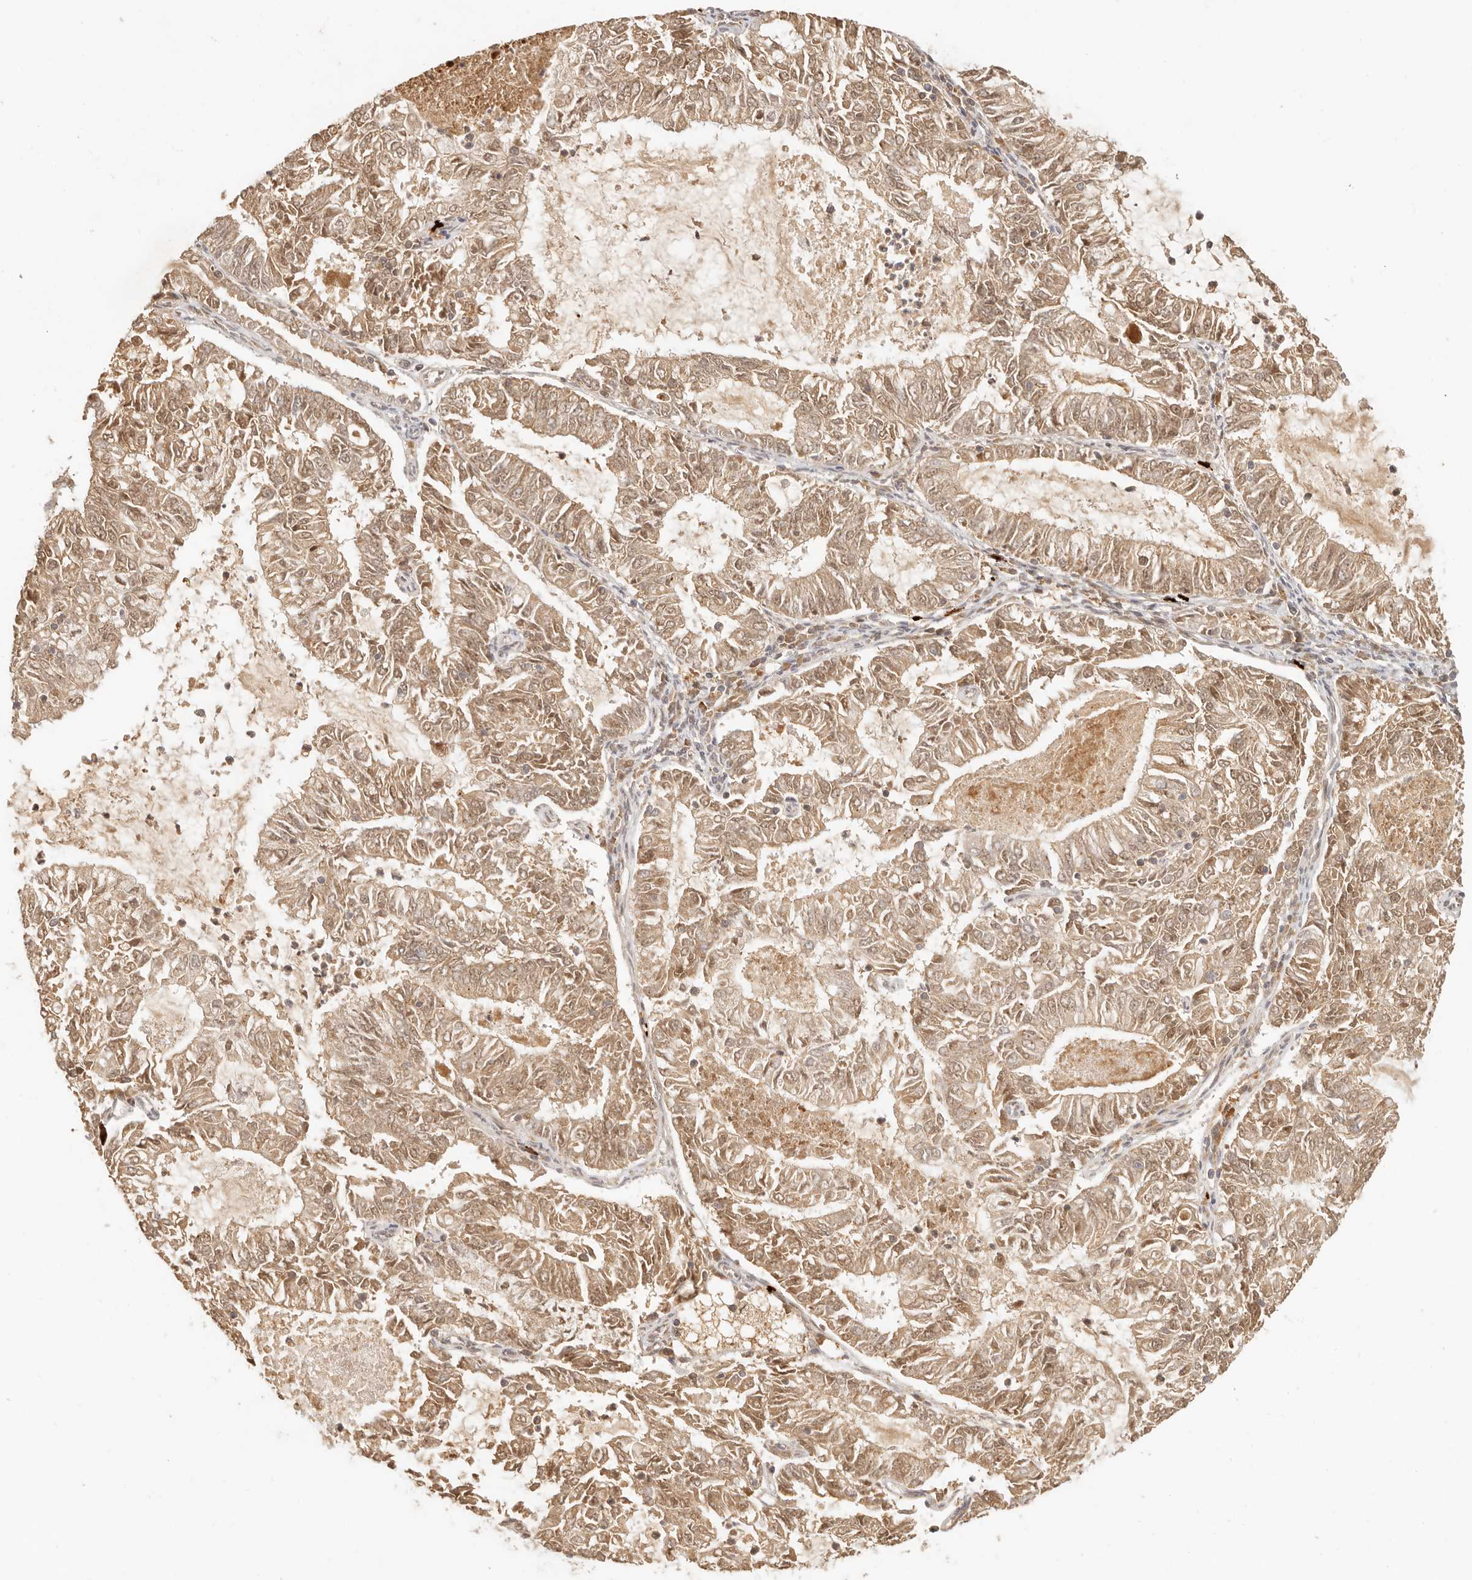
{"staining": {"intensity": "moderate", "quantity": ">75%", "location": "cytoplasmic/membranous"}, "tissue": "endometrial cancer", "cell_type": "Tumor cells", "image_type": "cancer", "snomed": [{"axis": "morphology", "description": "Adenocarcinoma, NOS"}, {"axis": "topography", "description": "Endometrium"}], "caption": "Protein analysis of endometrial cancer tissue displays moderate cytoplasmic/membranous expression in about >75% of tumor cells.", "gene": "INTS11", "patient": {"sex": "female", "age": 57}}